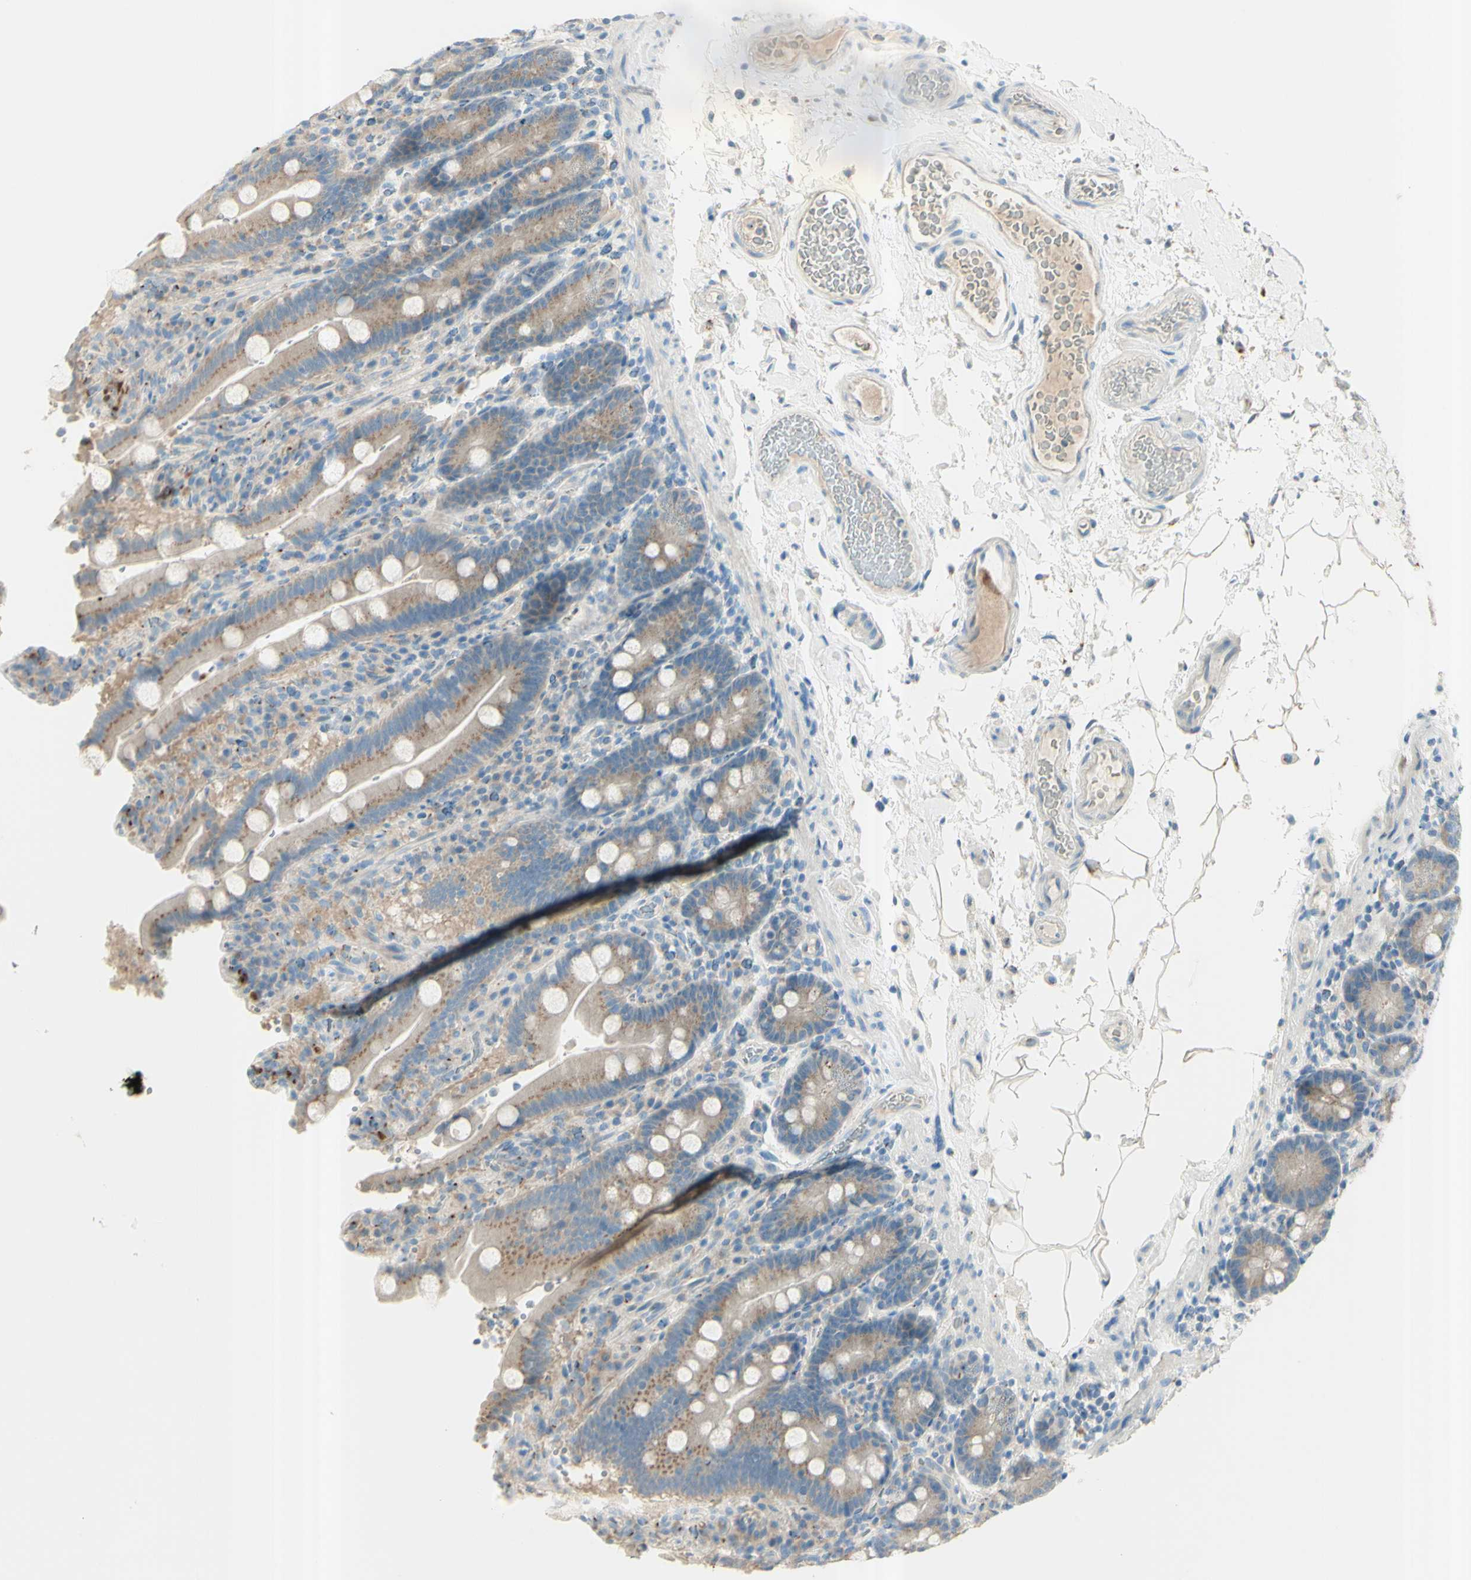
{"staining": {"intensity": "moderate", "quantity": ">75%", "location": "cytoplasmic/membranous"}, "tissue": "duodenum", "cell_type": "Glandular cells", "image_type": "normal", "snomed": [{"axis": "morphology", "description": "Normal tissue, NOS"}, {"axis": "topography", "description": "Small intestine, NOS"}], "caption": "This image shows benign duodenum stained with immunohistochemistry (IHC) to label a protein in brown. The cytoplasmic/membranous of glandular cells show moderate positivity for the protein. Nuclei are counter-stained blue.", "gene": "B4GALT1", "patient": {"sex": "female", "age": 71}}